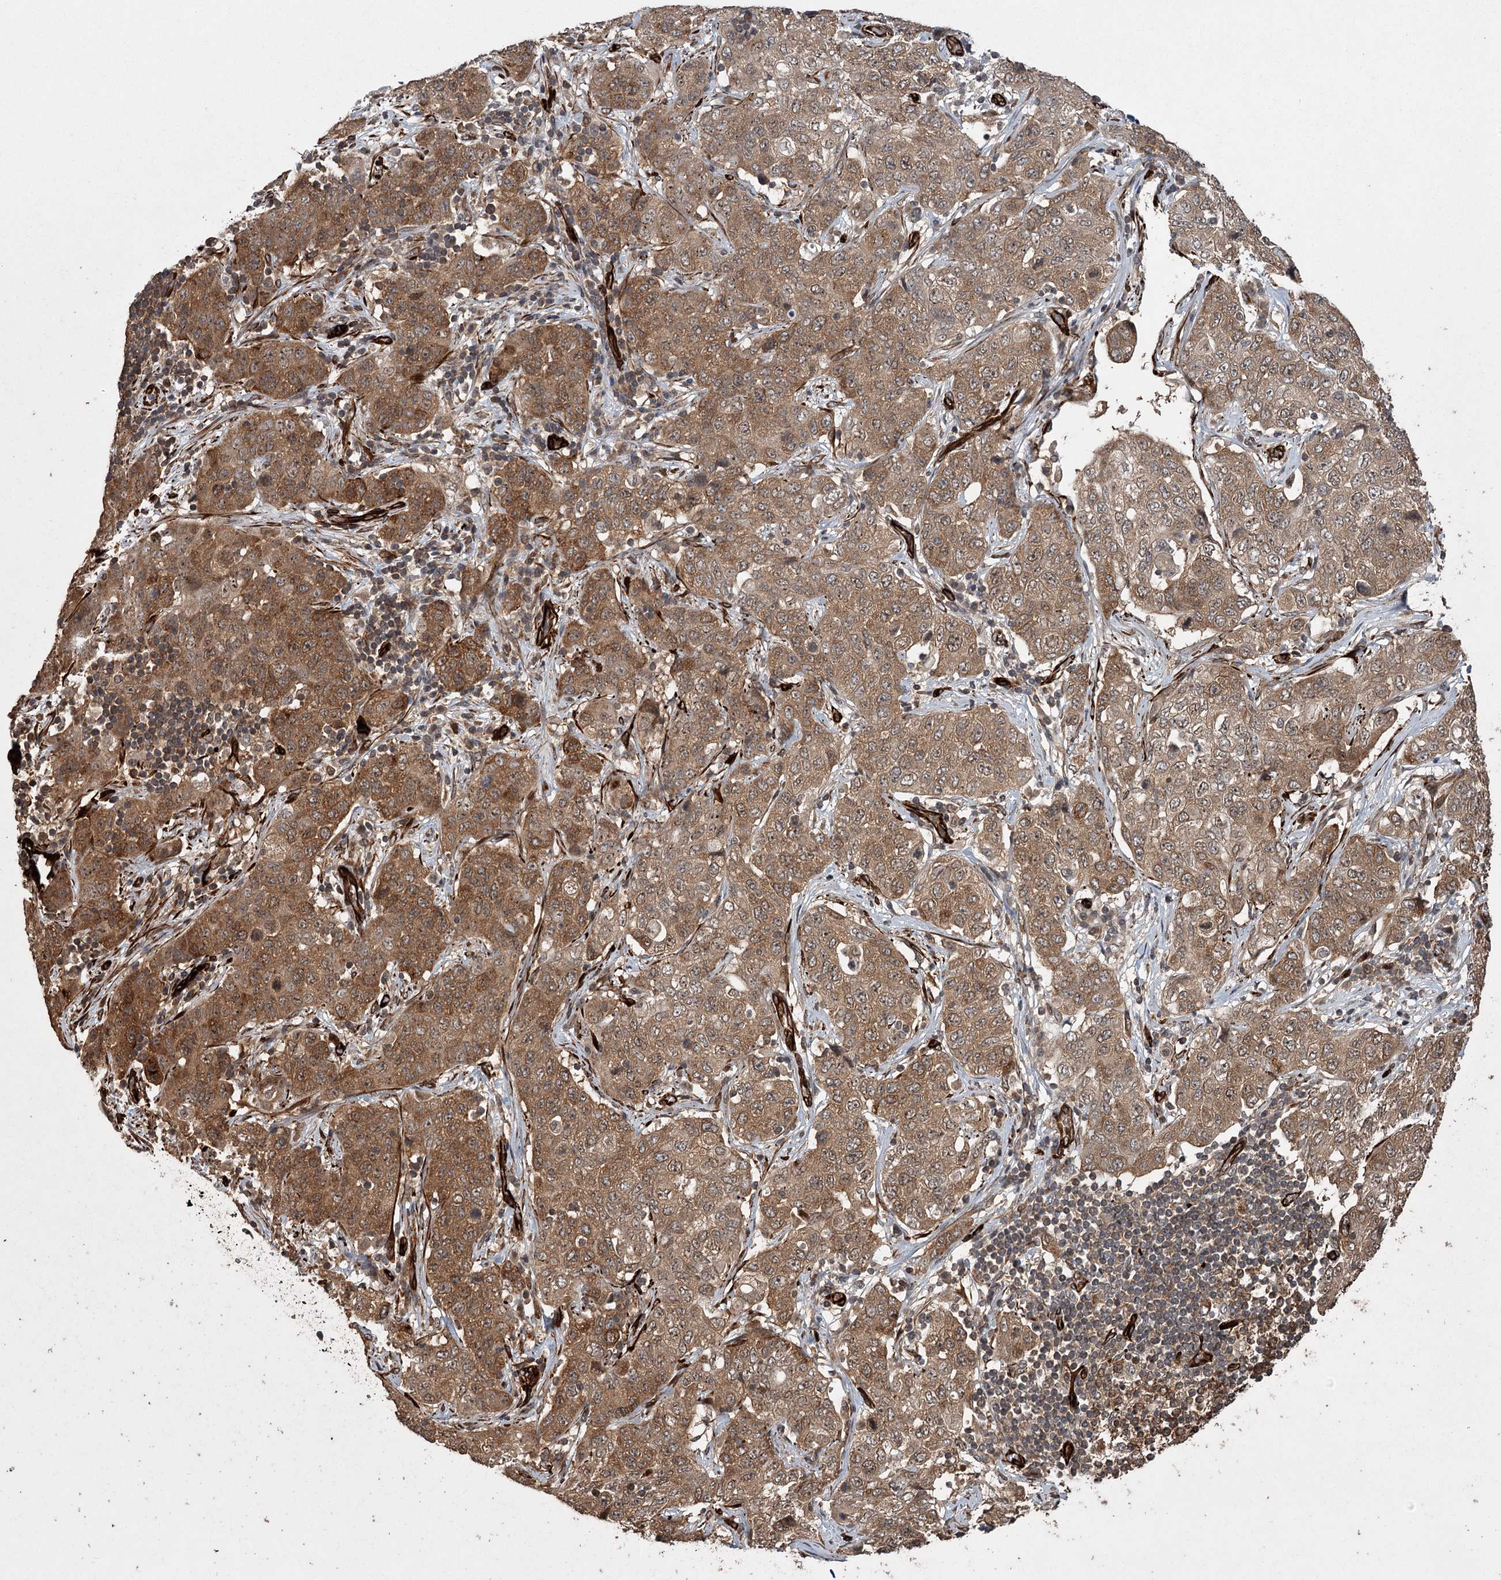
{"staining": {"intensity": "moderate", "quantity": ">75%", "location": "cytoplasmic/membranous"}, "tissue": "stomach cancer", "cell_type": "Tumor cells", "image_type": "cancer", "snomed": [{"axis": "morphology", "description": "Normal tissue, NOS"}, {"axis": "morphology", "description": "Adenocarcinoma, NOS"}, {"axis": "topography", "description": "Lymph node"}, {"axis": "topography", "description": "Stomach"}], "caption": "Protein staining of stomach cancer tissue reveals moderate cytoplasmic/membranous positivity in approximately >75% of tumor cells.", "gene": "RPAP3", "patient": {"sex": "male", "age": 48}}